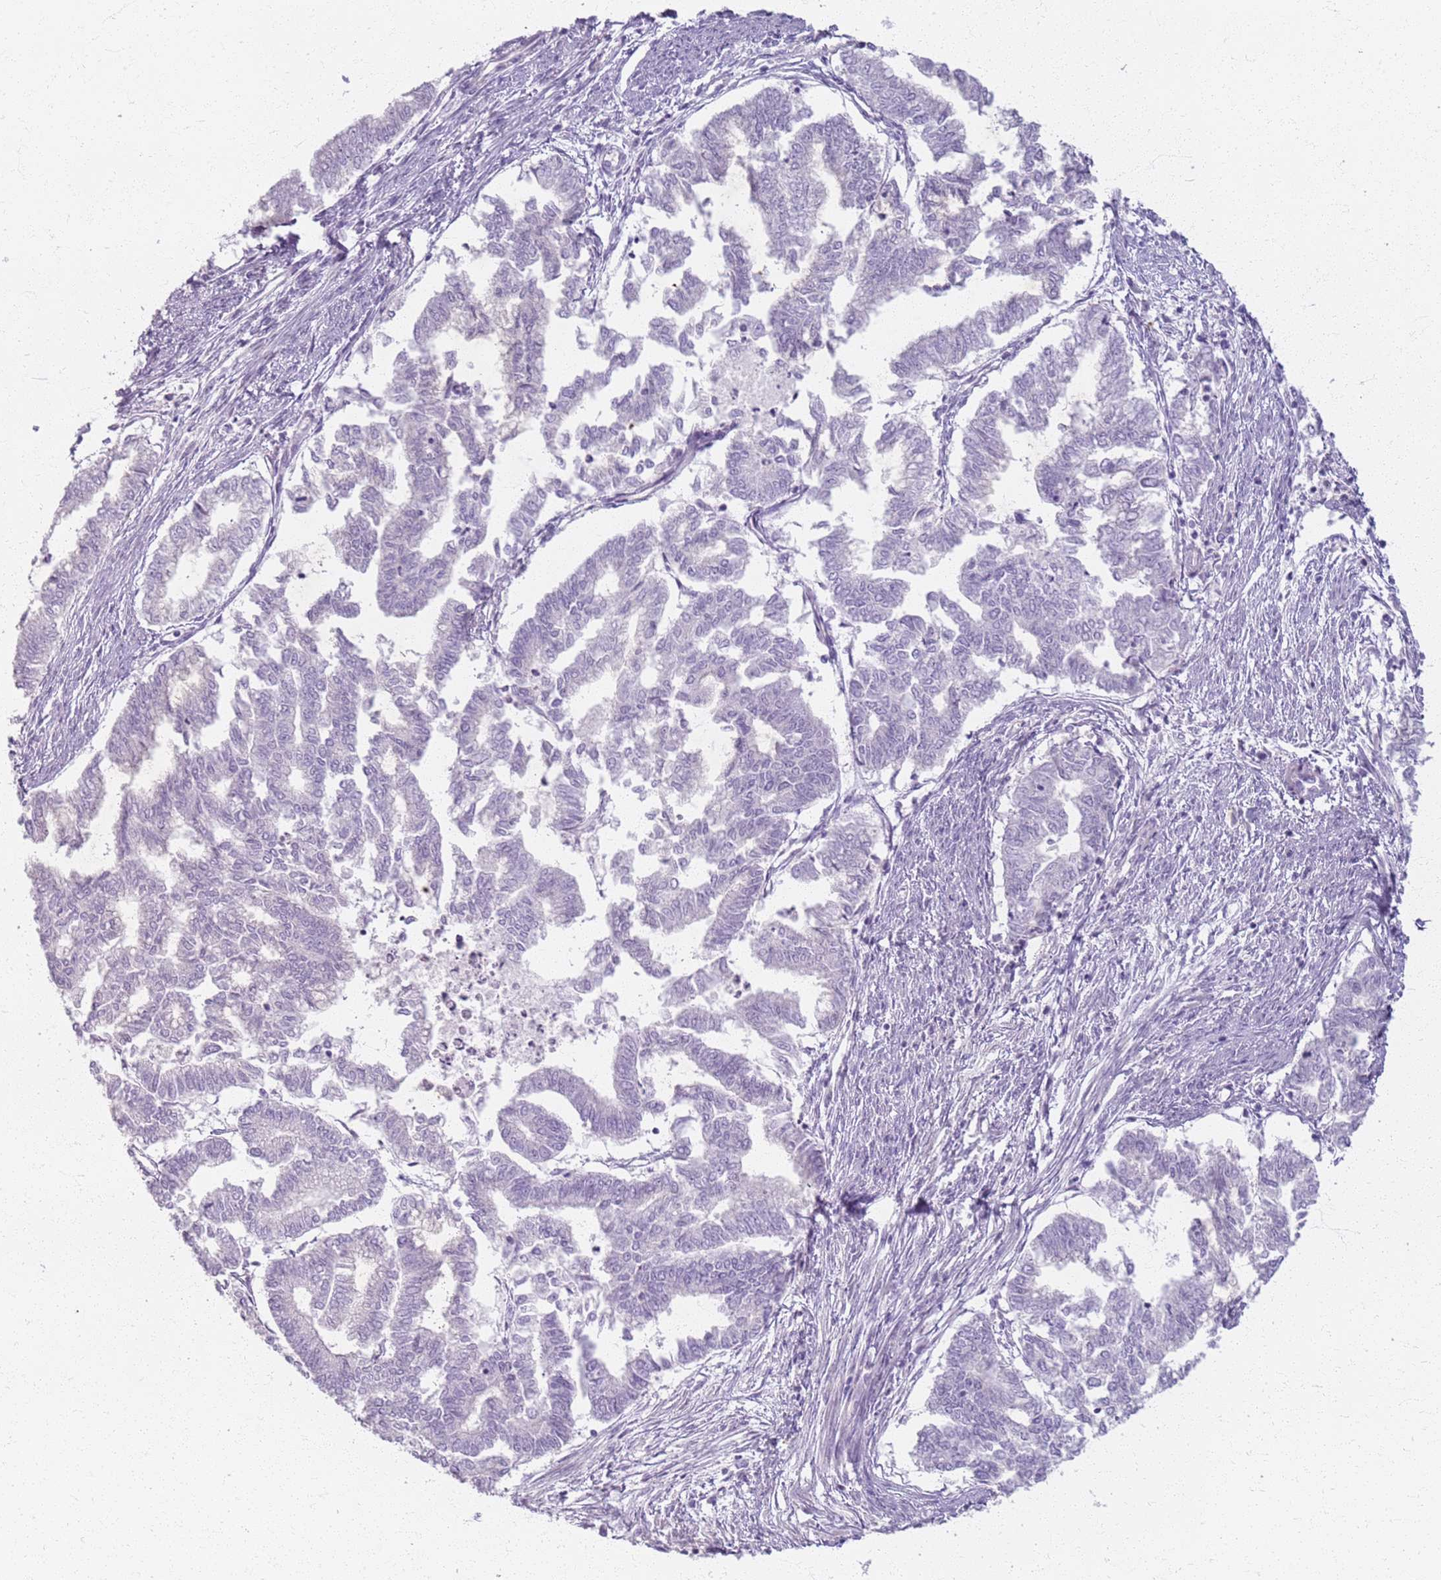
{"staining": {"intensity": "negative", "quantity": "none", "location": "none"}, "tissue": "endometrial cancer", "cell_type": "Tumor cells", "image_type": "cancer", "snomed": [{"axis": "morphology", "description": "Adenocarcinoma, NOS"}, {"axis": "topography", "description": "Endometrium"}], "caption": "Photomicrograph shows no protein positivity in tumor cells of endometrial cancer tissue.", "gene": "CSRP3", "patient": {"sex": "female", "age": 79}}